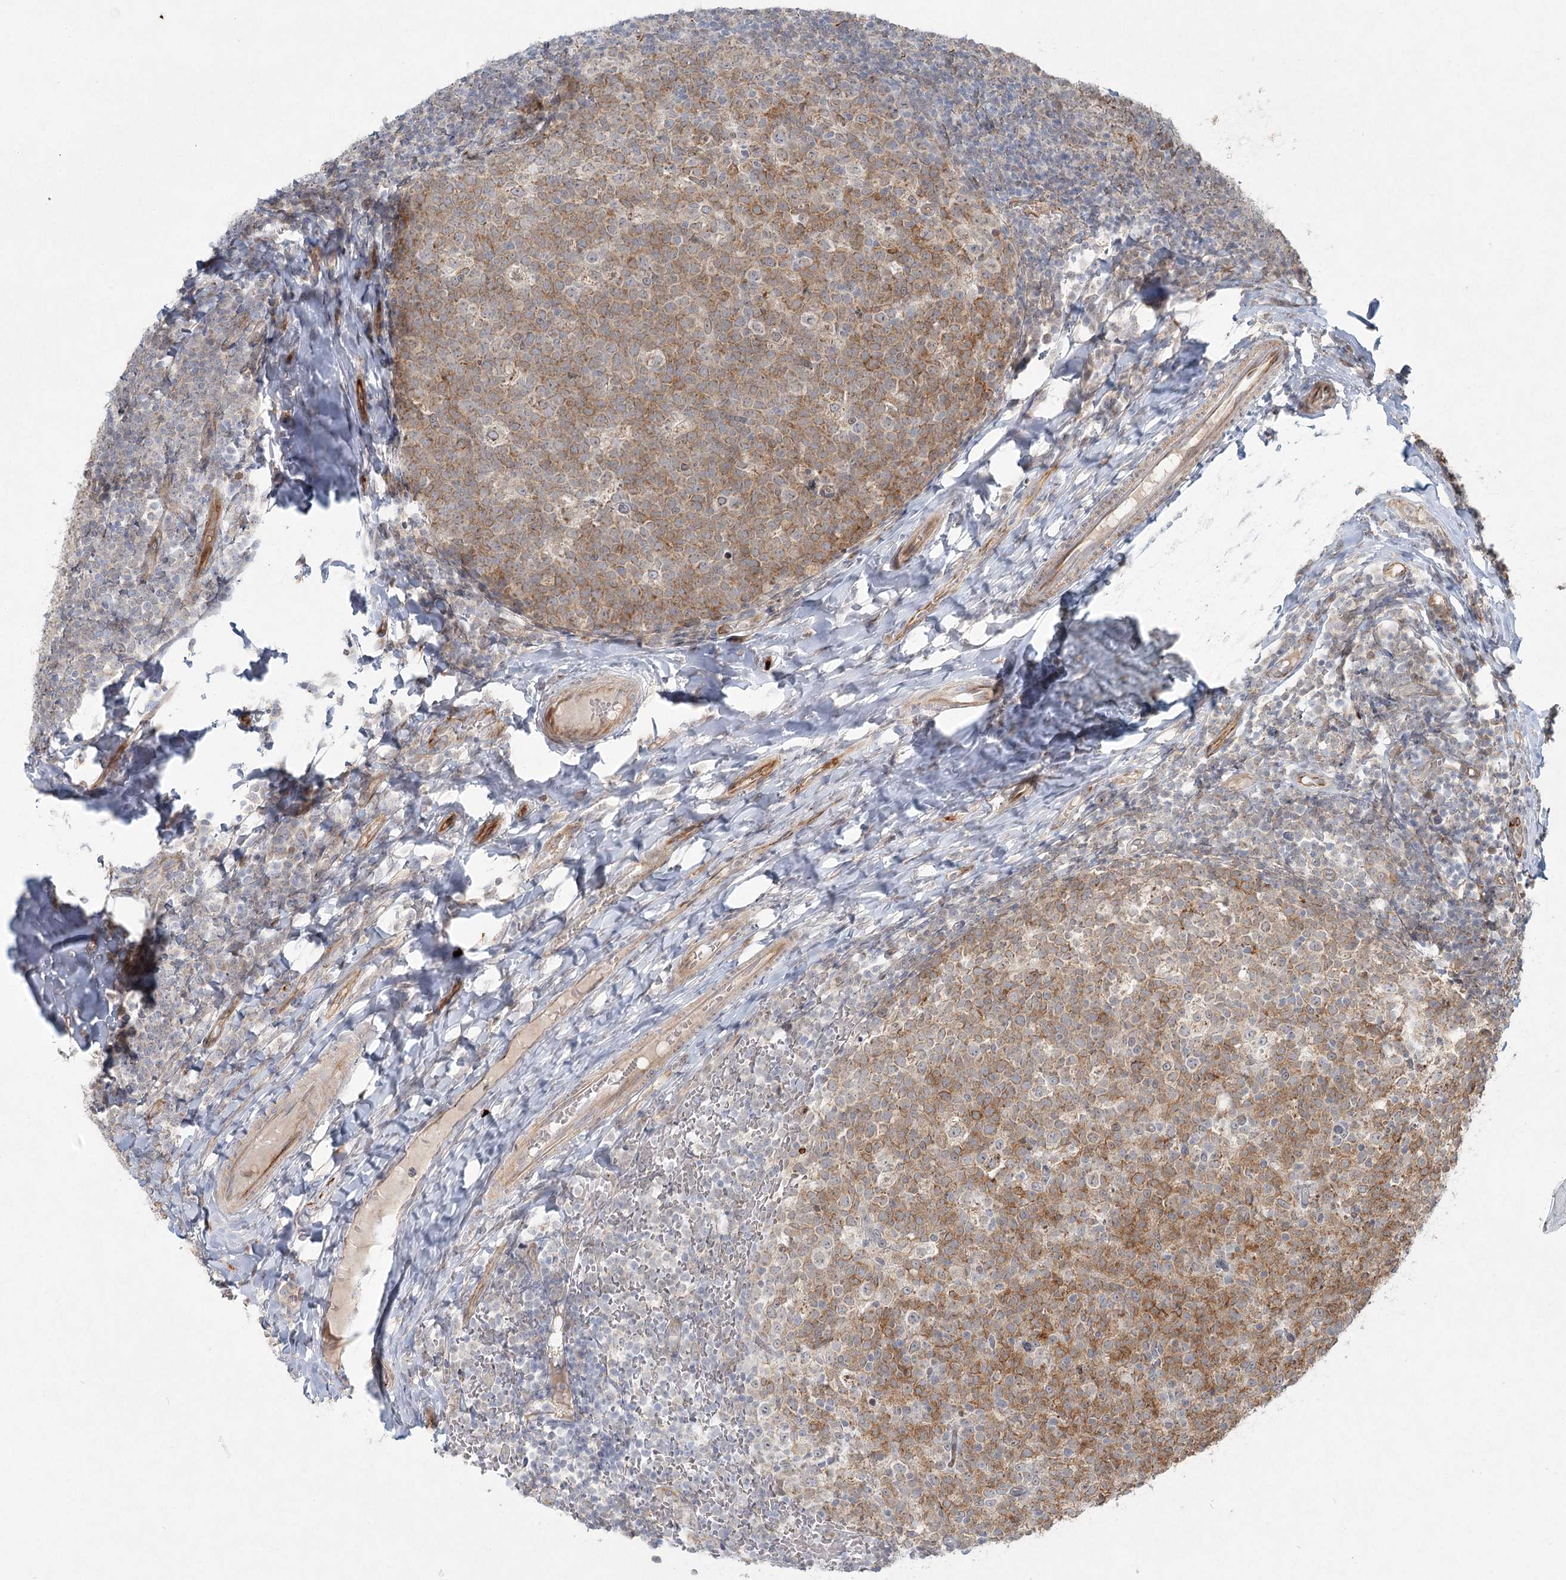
{"staining": {"intensity": "moderate", "quantity": "25%-75%", "location": "cytoplasmic/membranous"}, "tissue": "tonsil", "cell_type": "Germinal center cells", "image_type": "normal", "snomed": [{"axis": "morphology", "description": "Normal tissue, NOS"}, {"axis": "topography", "description": "Tonsil"}], "caption": "Benign tonsil was stained to show a protein in brown. There is medium levels of moderate cytoplasmic/membranous positivity in approximately 25%-75% of germinal center cells. Using DAB (brown) and hematoxylin (blue) stains, captured at high magnification using brightfield microscopy.", "gene": "LRP2BP", "patient": {"sex": "female", "age": 19}}